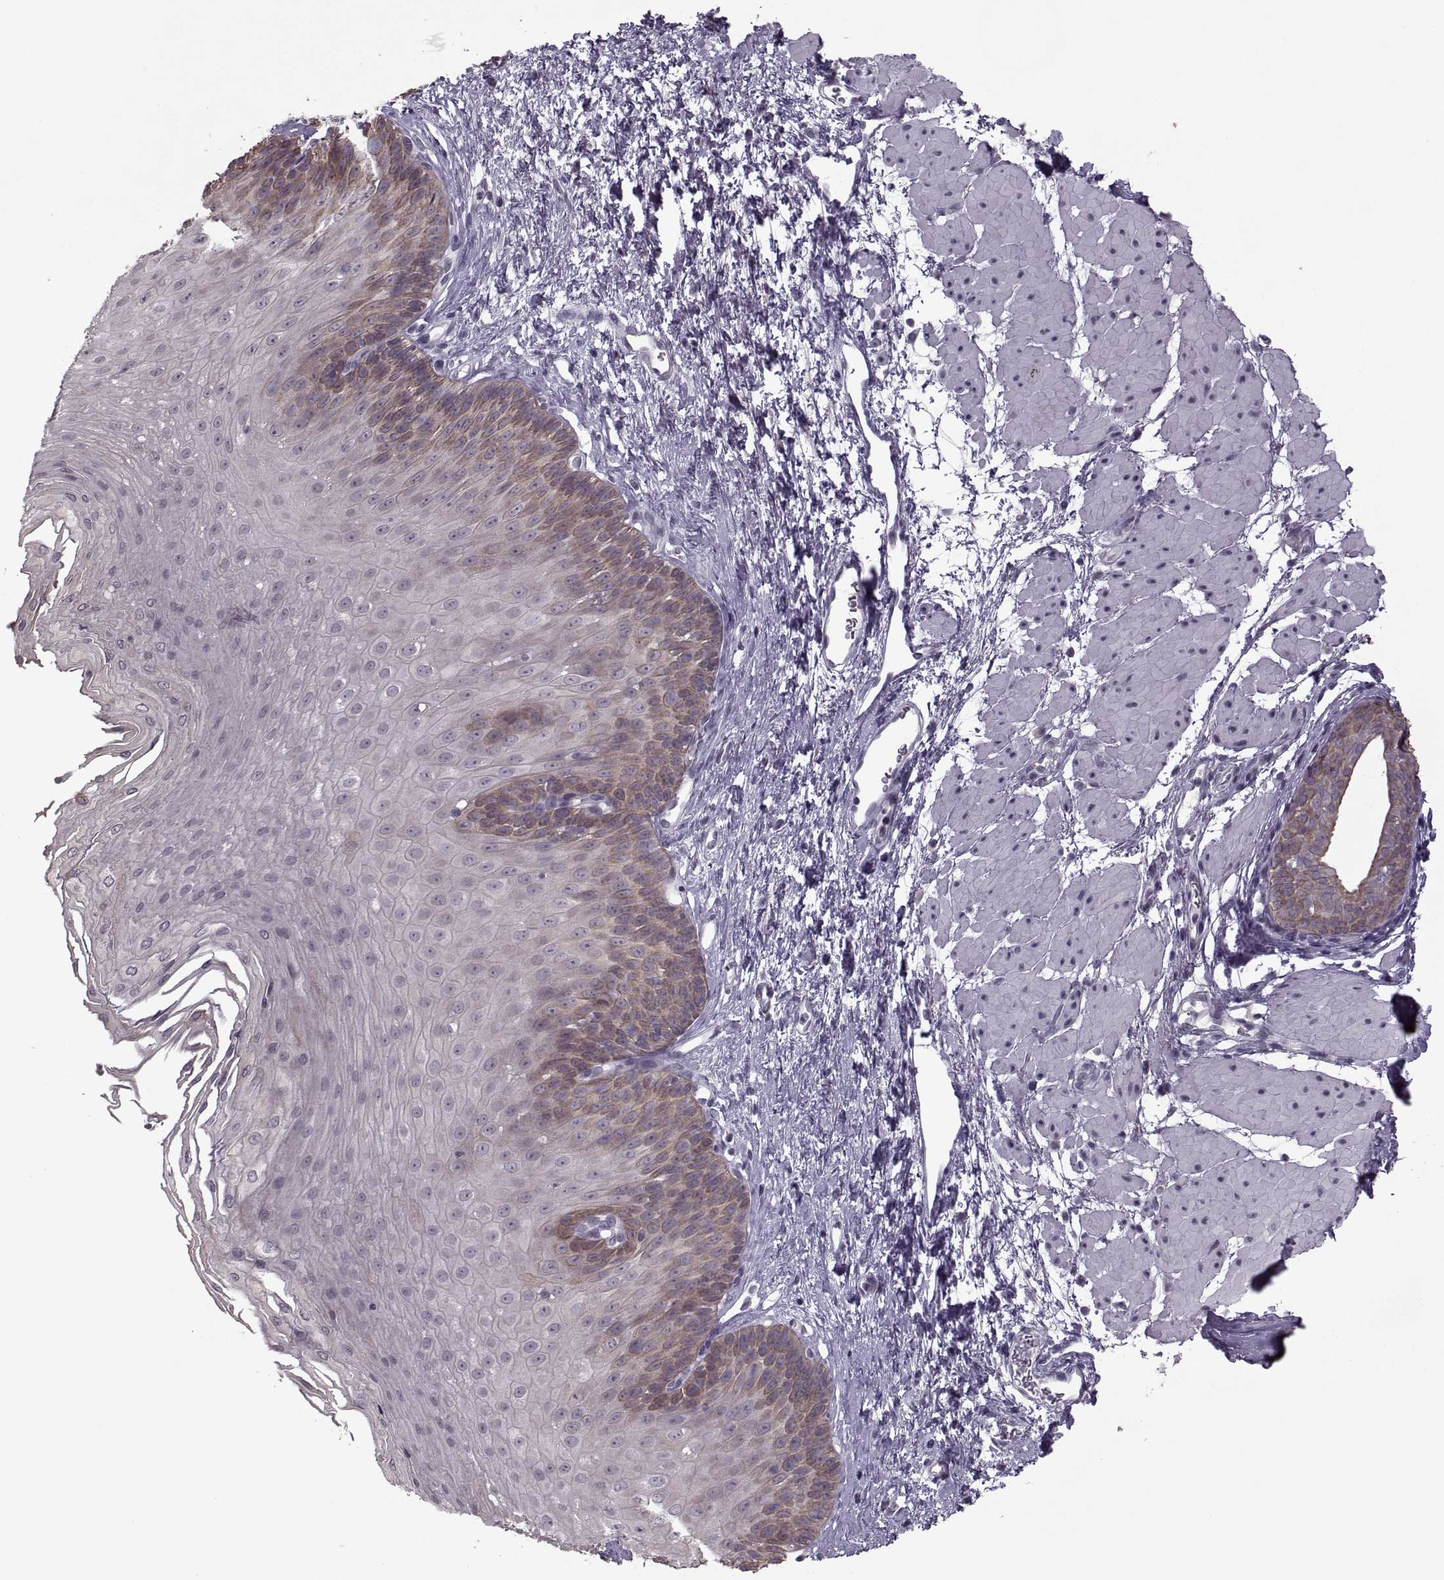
{"staining": {"intensity": "weak", "quantity": "<25%", "location": "cytoplasmic/membranous"}, "tissue": "esophagus", "cell_type": "Squamous epithelial cells", "image_type": "normal", "snomed": [{"axis": "morphology", "description": "Normal tissue, NOS"}, {"axis": "topography", "description": "Esophagus"}], "caption": "Immunohistochemical staining of normal esophagus displays no significant positivity in squamous epithelial cells.", "gene": "MGAT4D", "patient": {"sex": "female", "age": 62}}